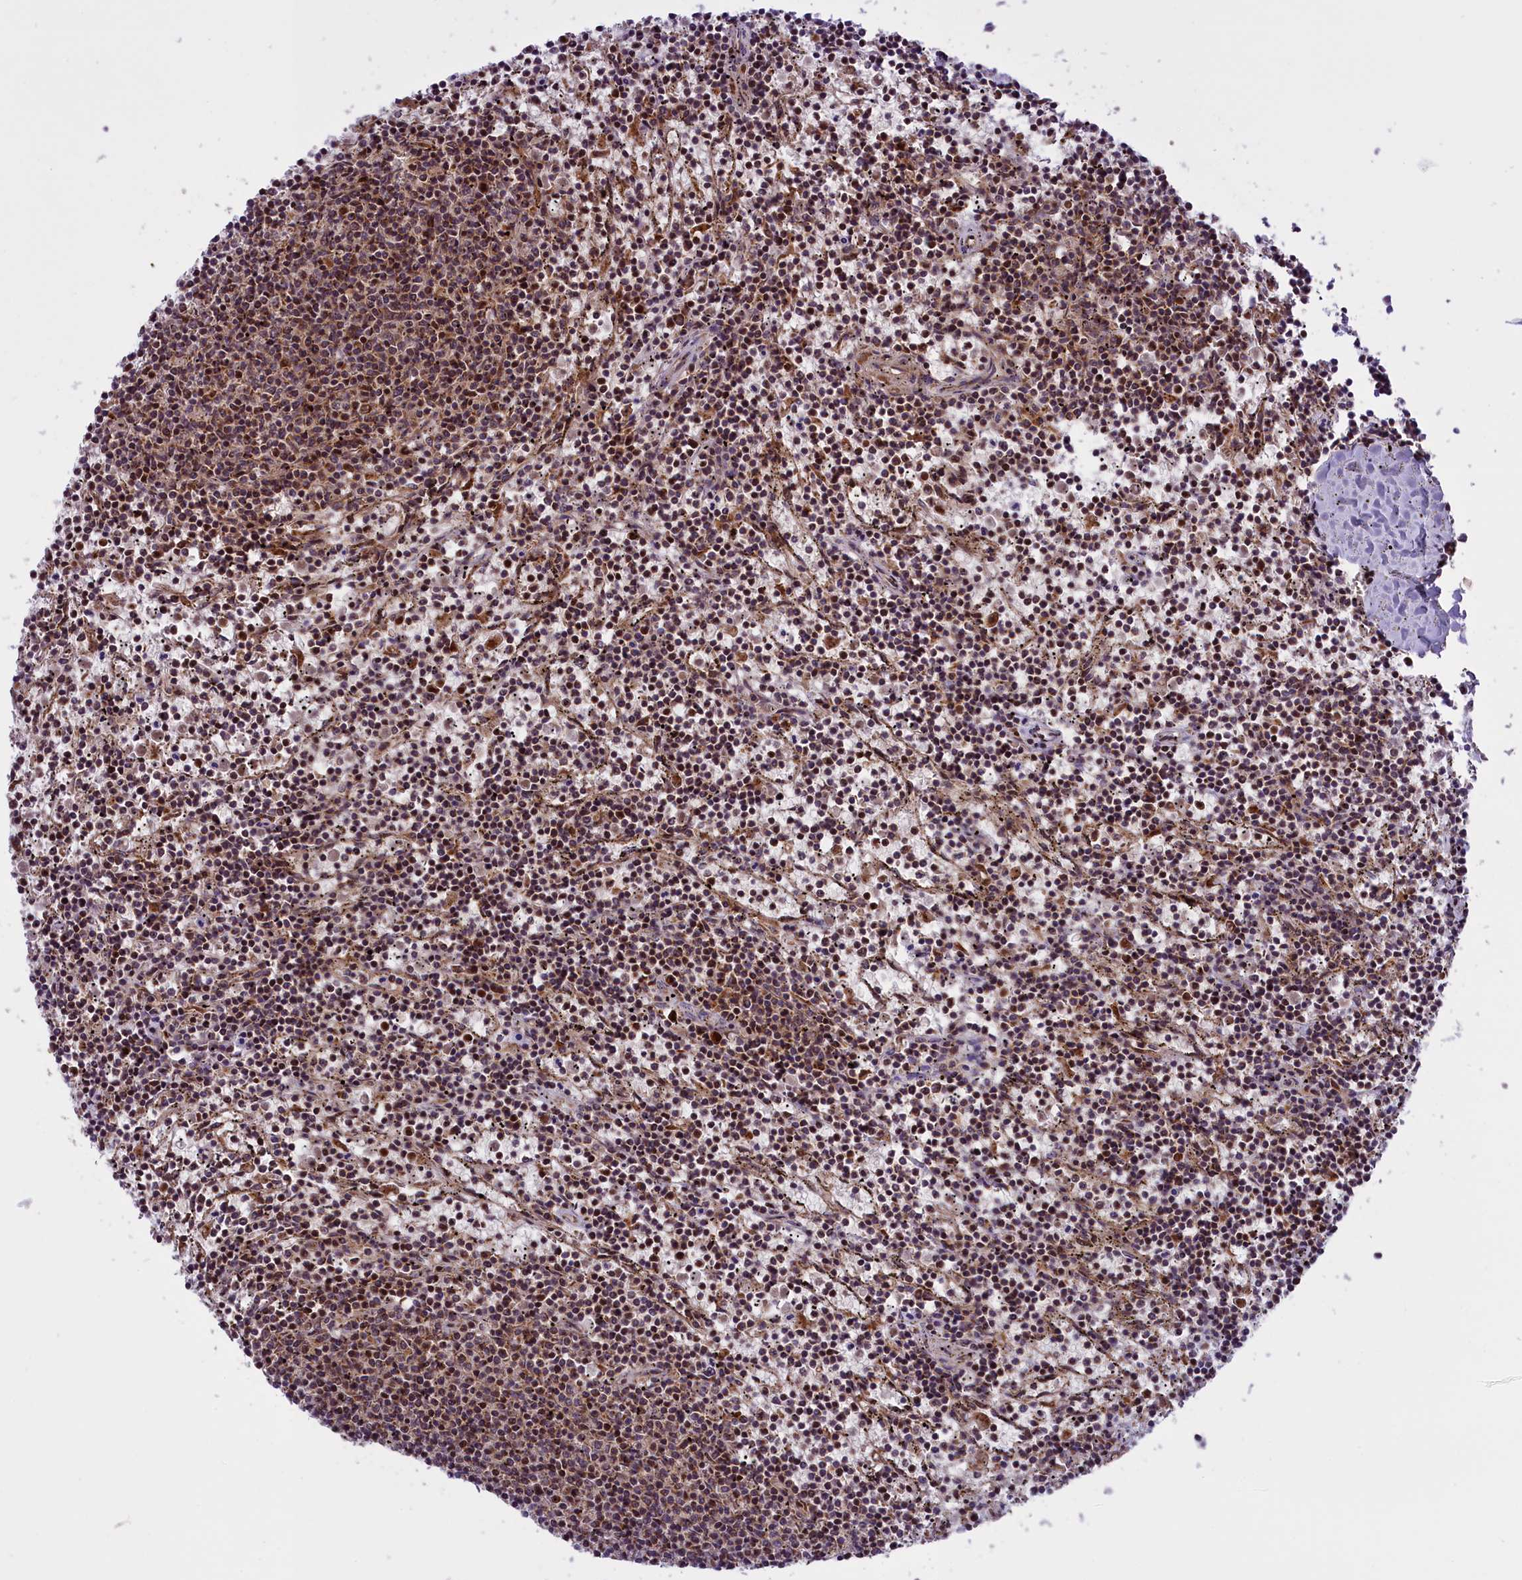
{"staining": {"intensity": "moderate", "quantity": "25%-75%", "location": "nuclear"}, "tissue": "lymphoma", "cell_type": "Tumor cells", "image_type": "cancer", "snomed": [{"axis": "morphology", "description": "Malignant lymphoma, non-Hodgkin's type, Low grade"}, {"axis": "topography", "description": "Spleen"}], "caption": "Protein staining of lymphoma tissue demonstrates moderate nuclear positivity in approximately 25%-75% of tumor cells.", "gene": "NDUFS5", "patient": {"sex": "female", "age": 50}}